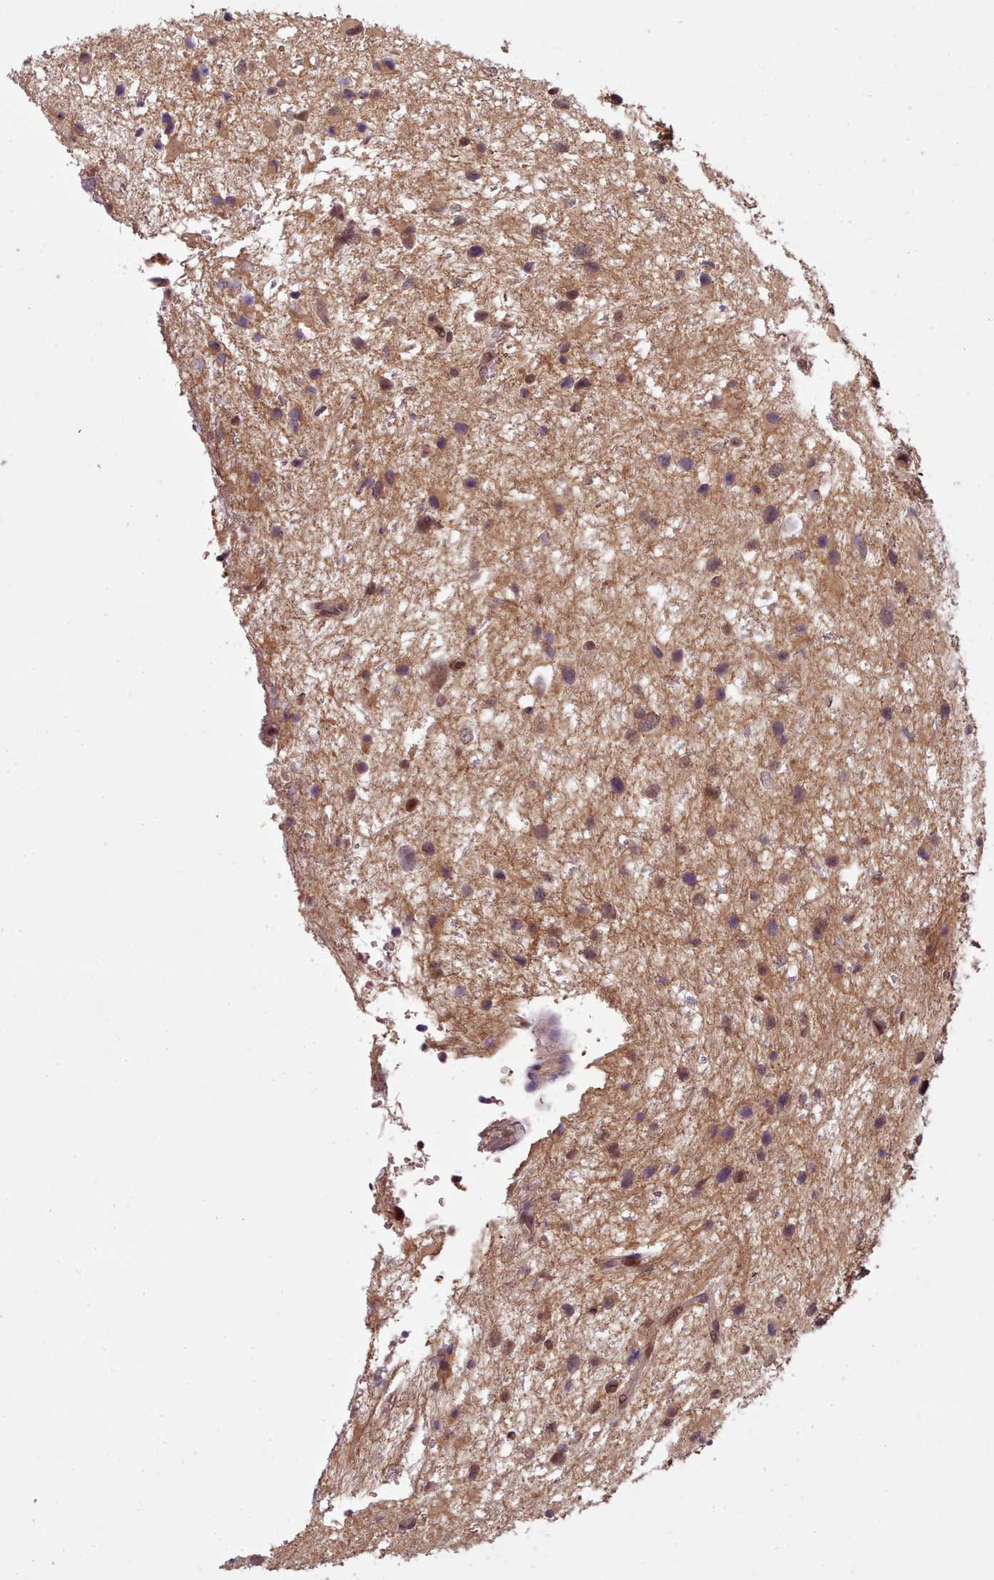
{"staining": {"intensity": "moderate", "quantity": "25%-75%", "location": "nuclear"}, "tissue": "glioma", "cell_type": "Tumor cells", "image_type": "cancer", "snomed": [{"axis": "morphology", "description": "Glioma, malignant, Low grade"}, {"axis": "topography", "description": "Brain"}], "caption": "IHC histopathology image of neoplastic tissue: human glioma stained using IHC exhibits medium levels of moderate protein expression localized specifically in the nuclear of tumor cells, appearing as a nuclear brown color.", "gene": "CDC6", "patient": {"sex": "female", "age": 32}}